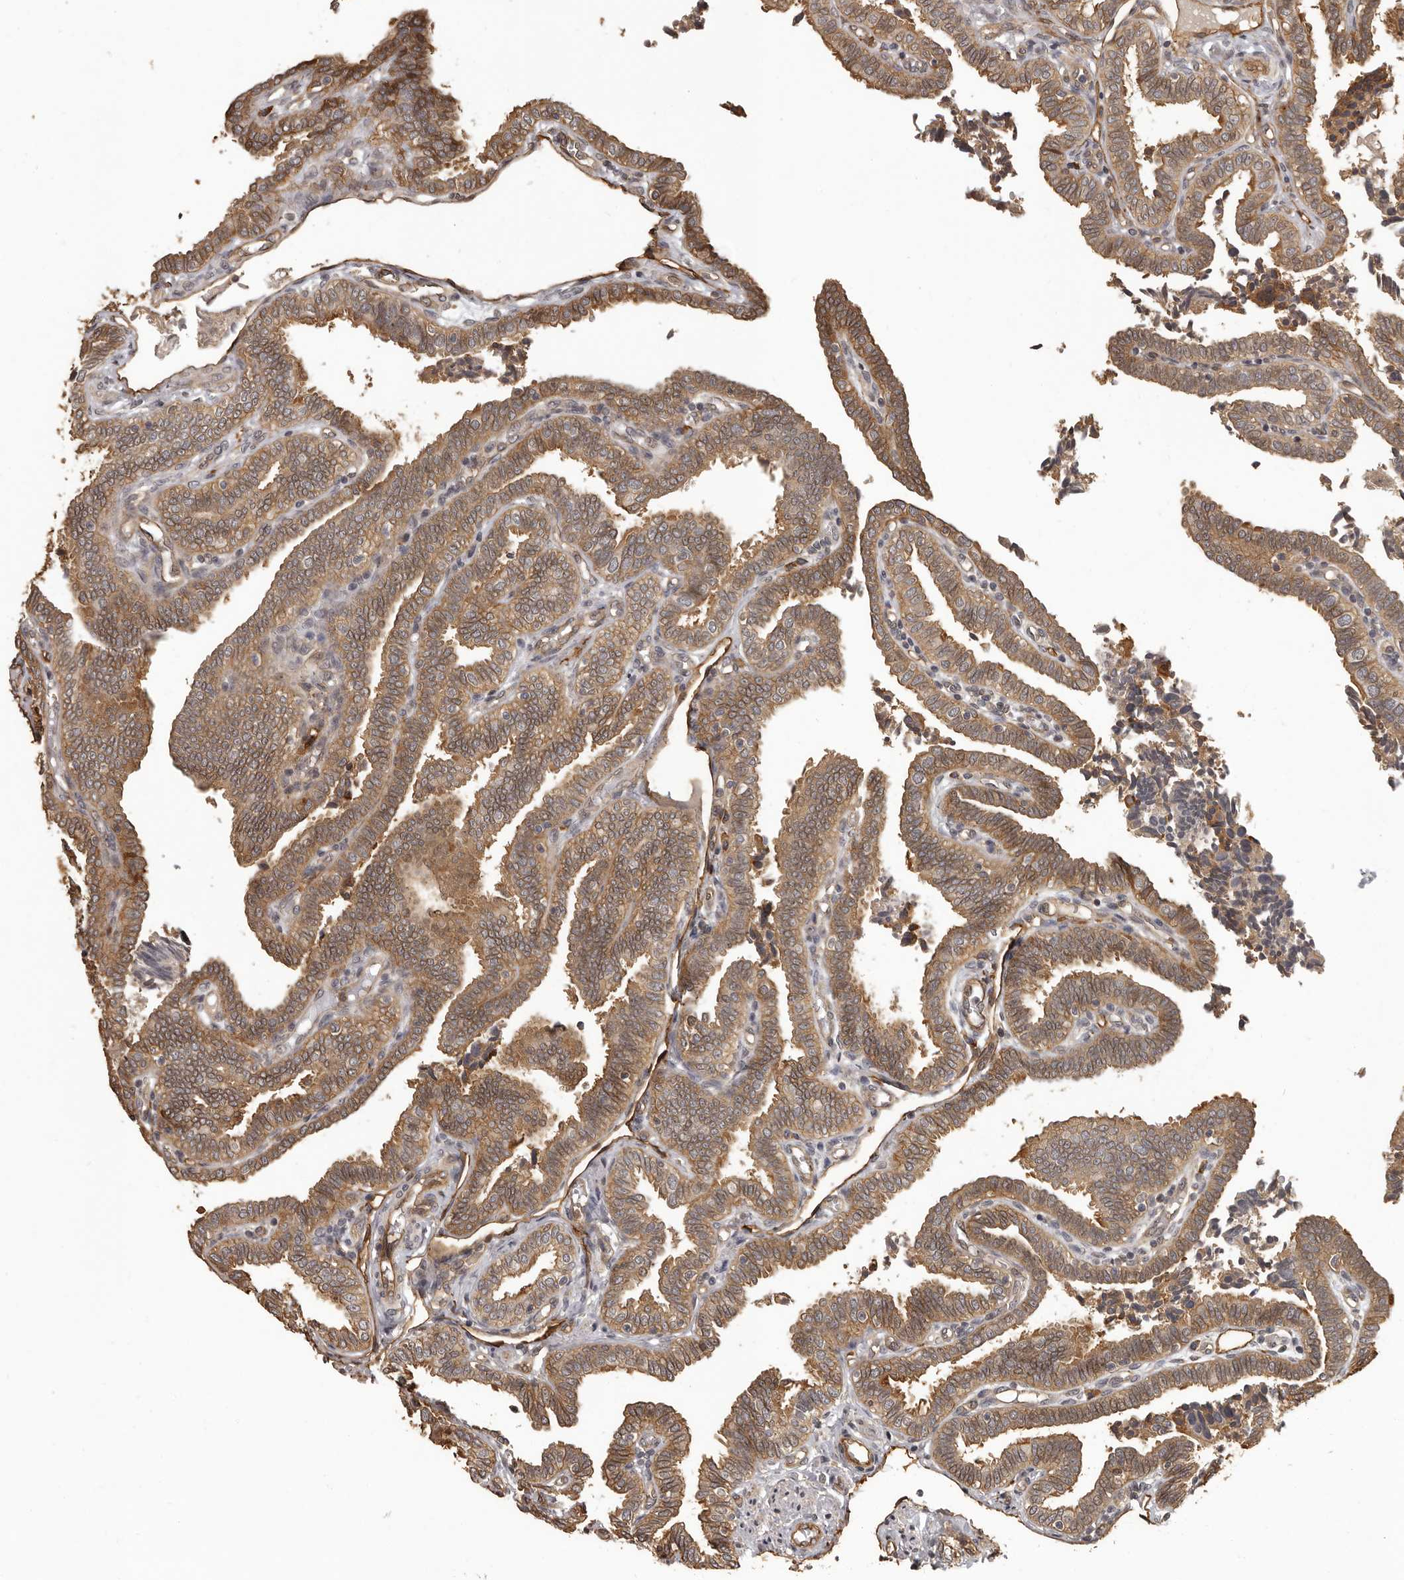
{"staining": {"intensity": "moderate", "quantity": ">75%", "location": "cytoplasmic/membranous"}, "tissue": "fallopian tube", "cell_type": "Glandular cells", "image_type": "normal", "snomed": [{"axis": "morphology", "description": "Normal tissue, NOS"}, {"axis": "topography", "description": "Fallopian tube"}], "caption": "An immunohistochemistry (IHC) photomicrograph of normal tissue is shown. Protein staining in brown shows moderate cytoplasmic/membranous positivity in fallopian tube within glandular cells.", "gene": "SLITRK6", "patient": {"sex": "female", "age": 39}}